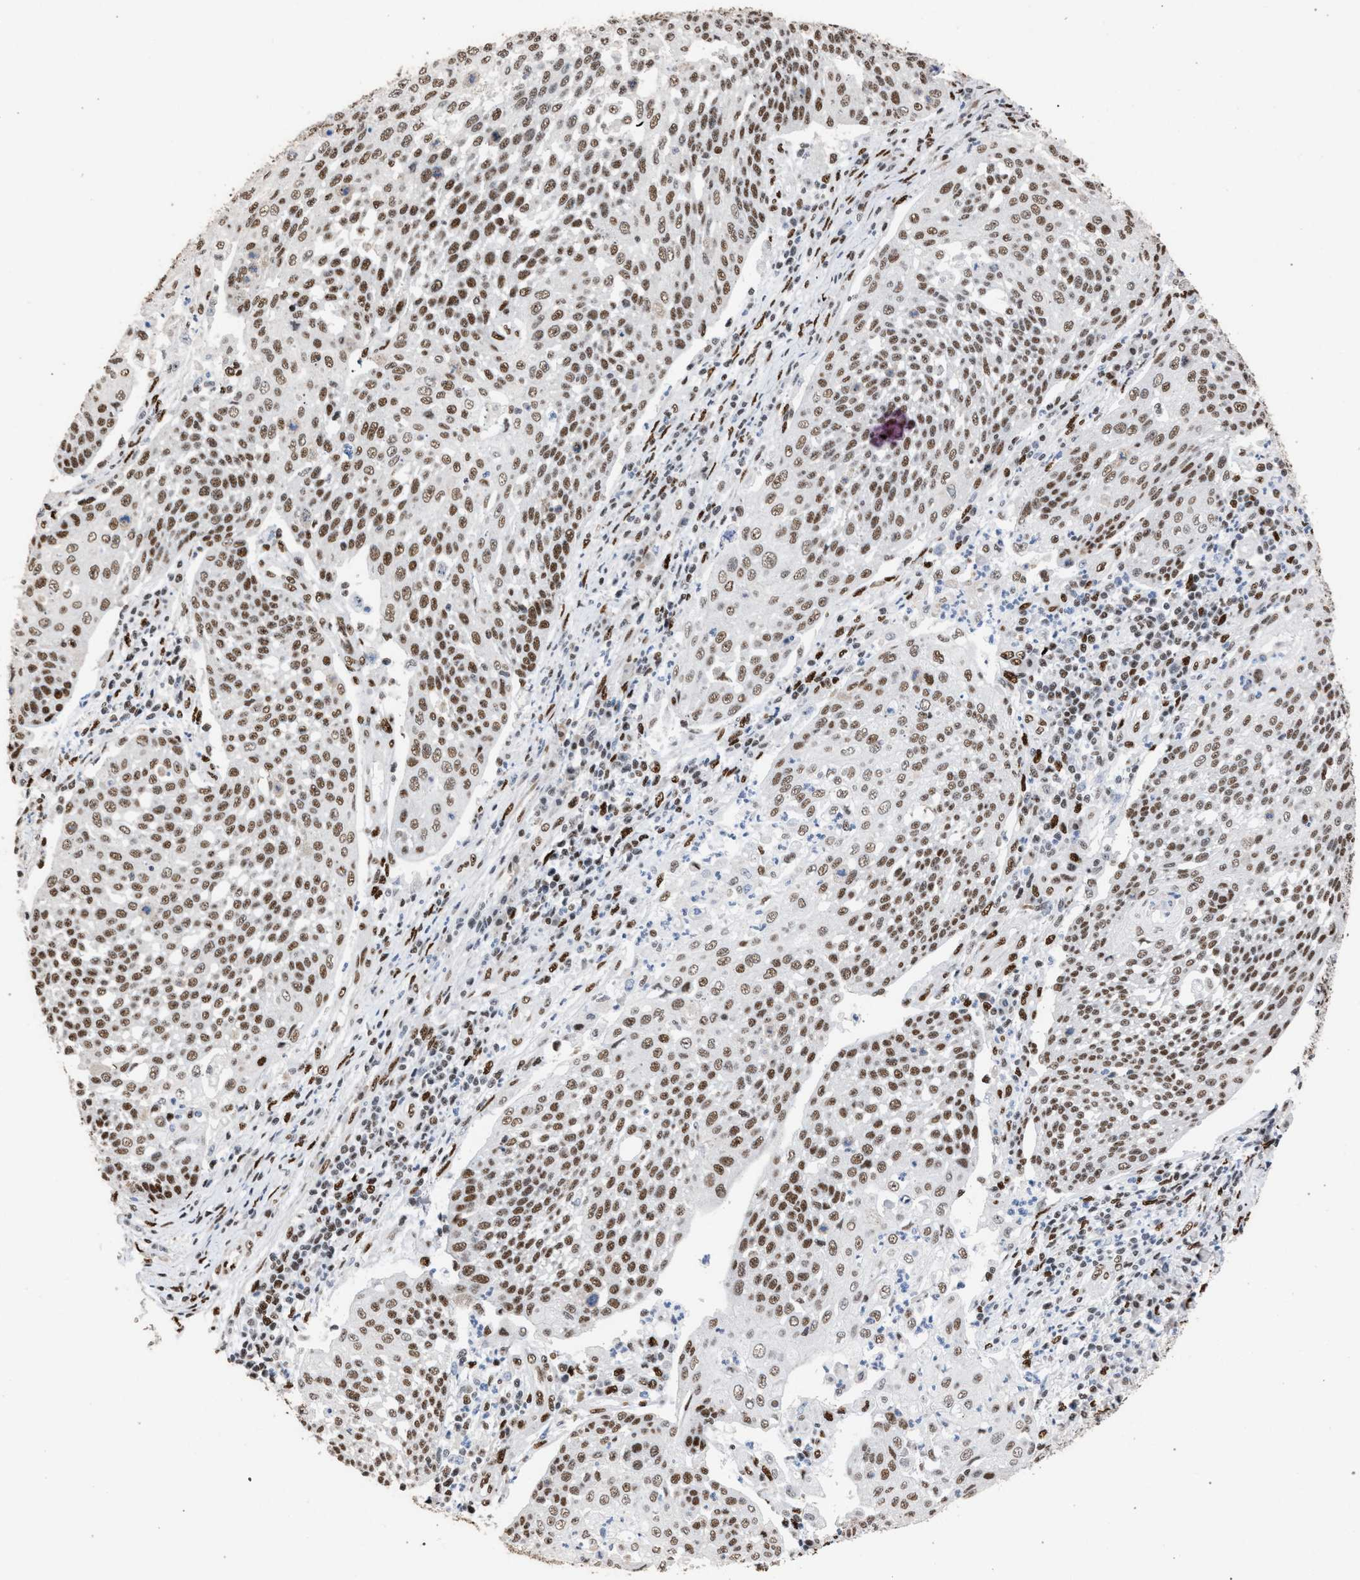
{"staining": {"intensity": "weak", "quantity": ">75%", "location": "nuclear"}, "tissue": "cervical cancer", "cell_type": "Tumor cells", "image_type": "cancer", "snomed": [{"axis": "morphology", "description": "Squamous cell carcinoma, NOS"}, {"axis": "topography", "description": "Cervix"}], "caption": "DAB immunohistochemical staining of cervical cancer (squamous cell carcinoma) displays weak nuclear protein staining in approximately >75% of tumor cells.", "gene": "TP53BP1", "patient": {"sex": "female", "age": 34}}